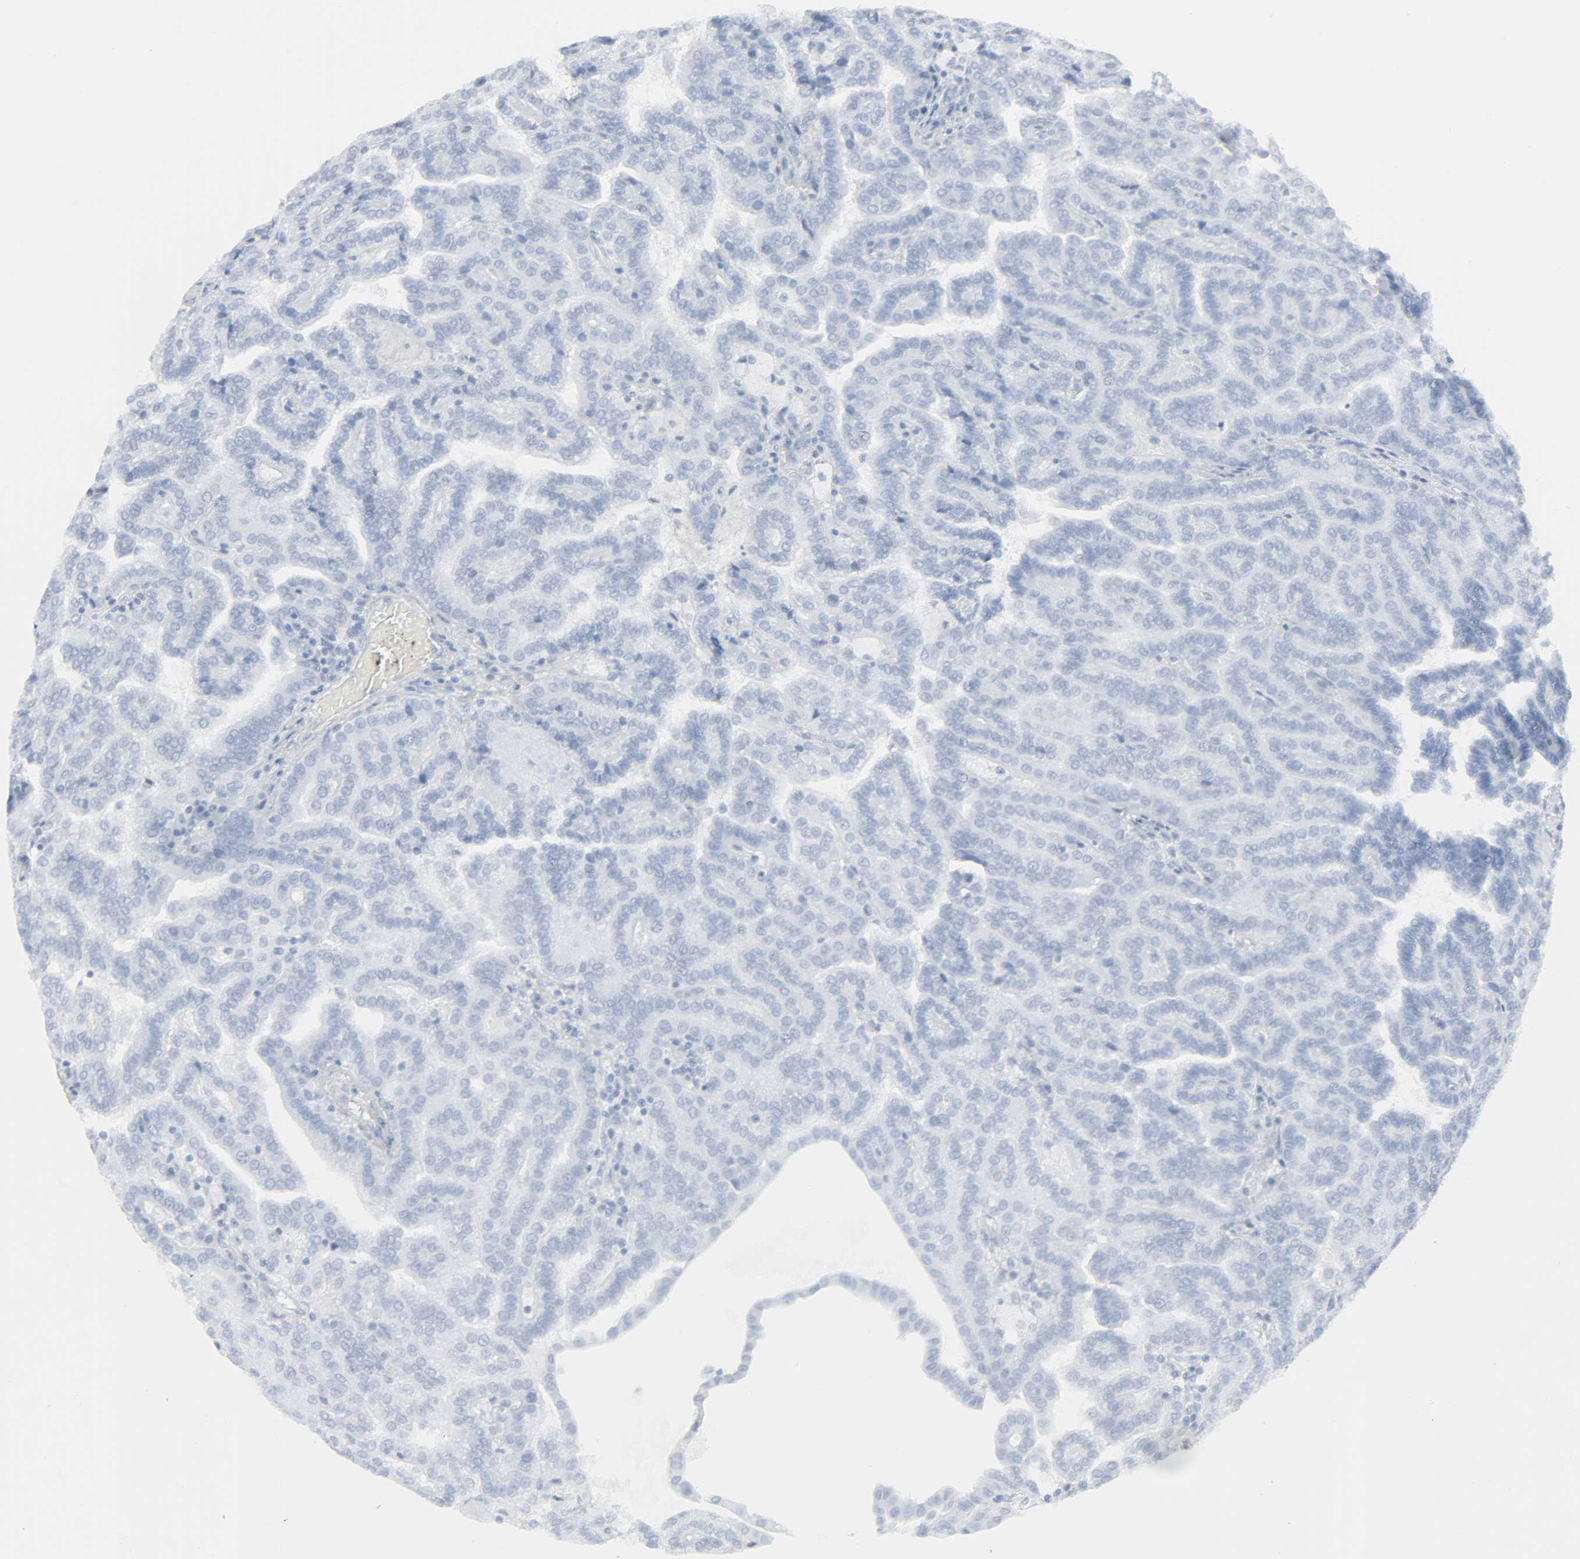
{"staining": {"intensity": "negative", "quantity": "none", "location": "none"}, "tissue": "renal cancer", "cell_type": "Tumor cells", "image_type": "cancer", "snomed": [{"axis": "morphology", "description": "Adenocarcinoma, NOS"}, {"axis": "topography", "description": "Kidney"}], "caption": "An IHC micrograph of renal cancer is shown. There is no staining in tumor cells of renal cancer.", "gene": "ZBTB16", "patient": {"sex": "male", "age": 61}}